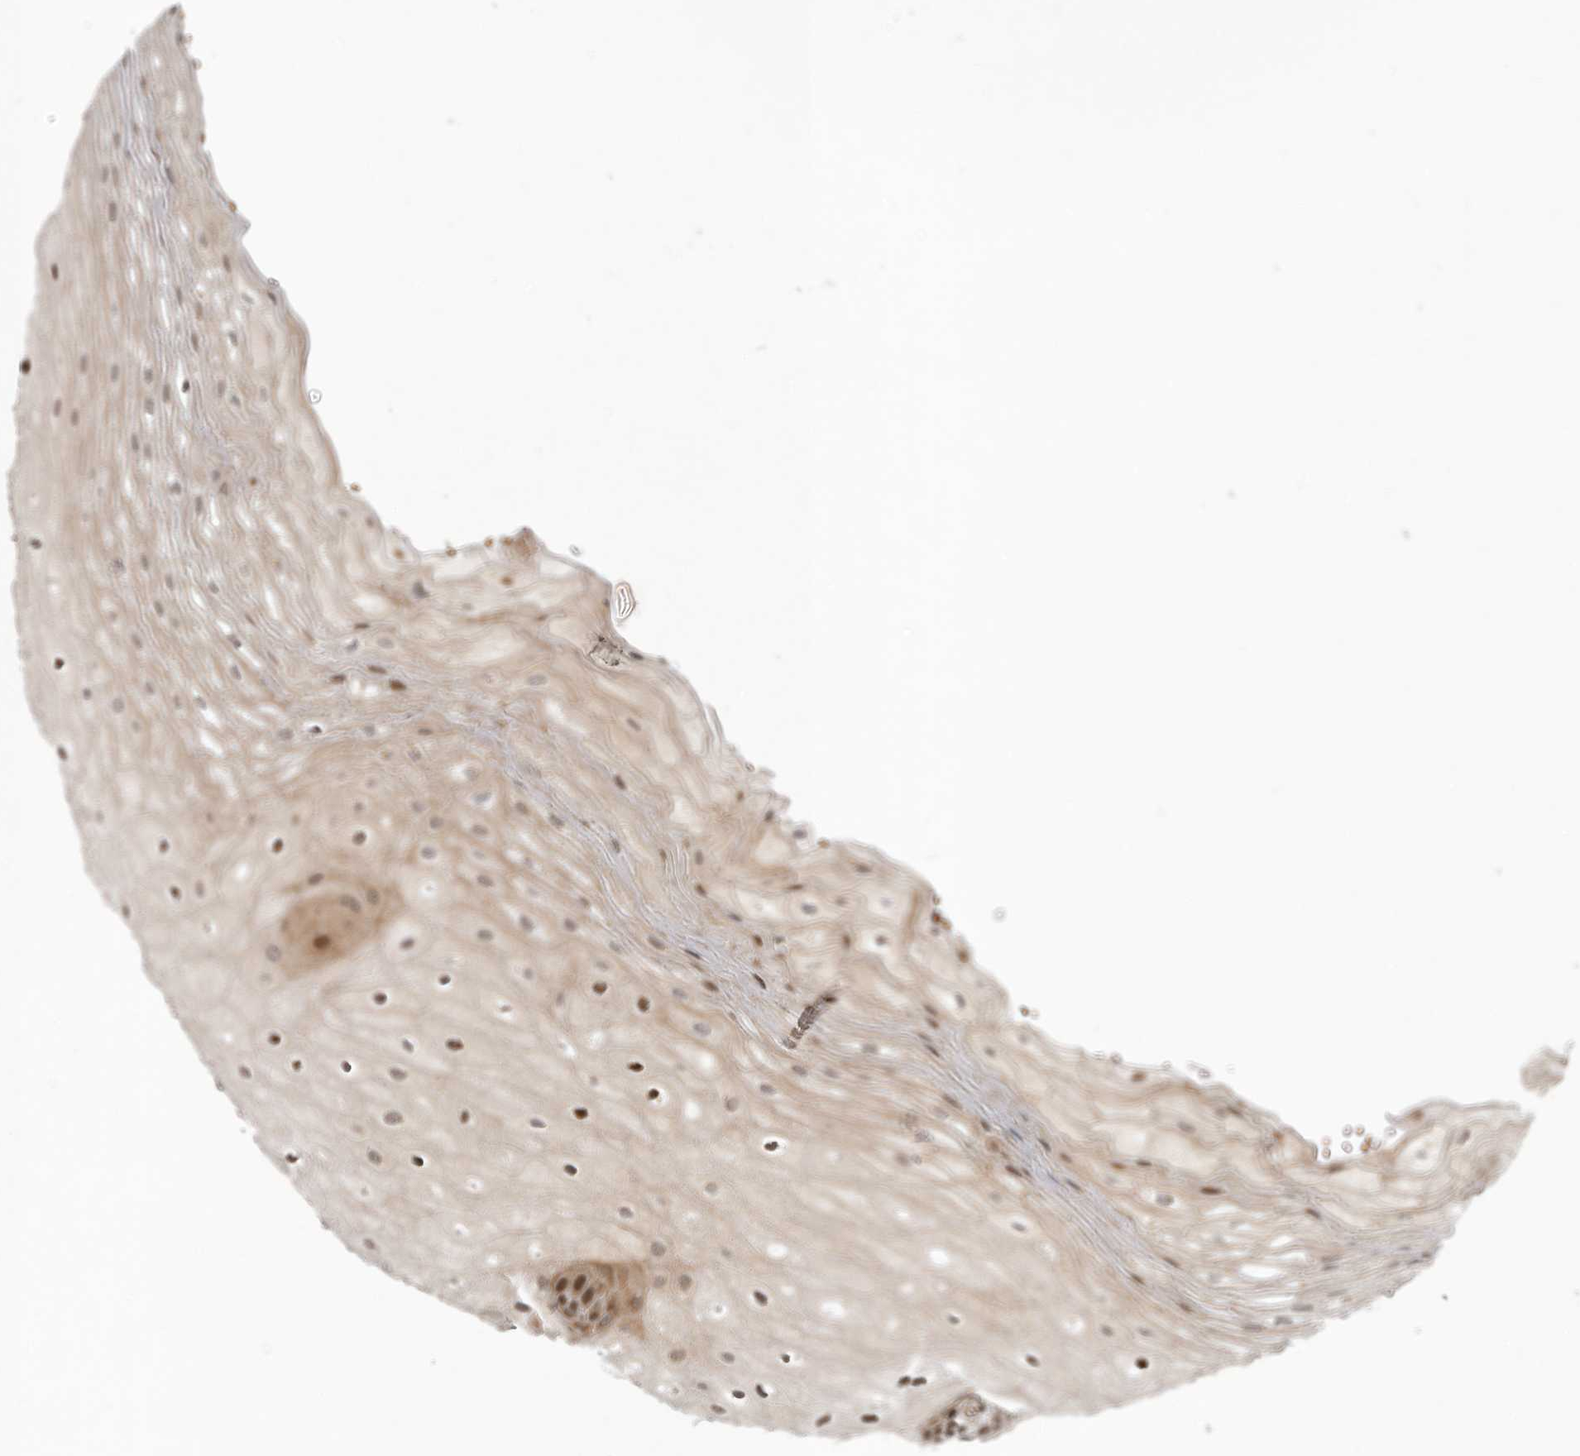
{"staining": {"intensity": "moderate", "quantity": "25%-75%", "location": "cytoplasmic/membranous,nuclear"}, "tissue": "oral mucosa", "cell_type": "Squamous epithelial cells", "image_type": "normal", "snomed": [{"axis": "morphology", "description": "Normal tissue, NOS"}, {"axis": "topography", "description": "Oral tissue"}], "caption": "A high-resolution histopathology image shows immunohistochemistry (IHC) staining of unremarkable oral mucosa, which exhibits moderate cytoplasmic/membranous,nuclear expression in about 25%-75% of squamous epithelial cells.", "gene": "RABIF", "patient": {"sex": "male", "age": 52}}